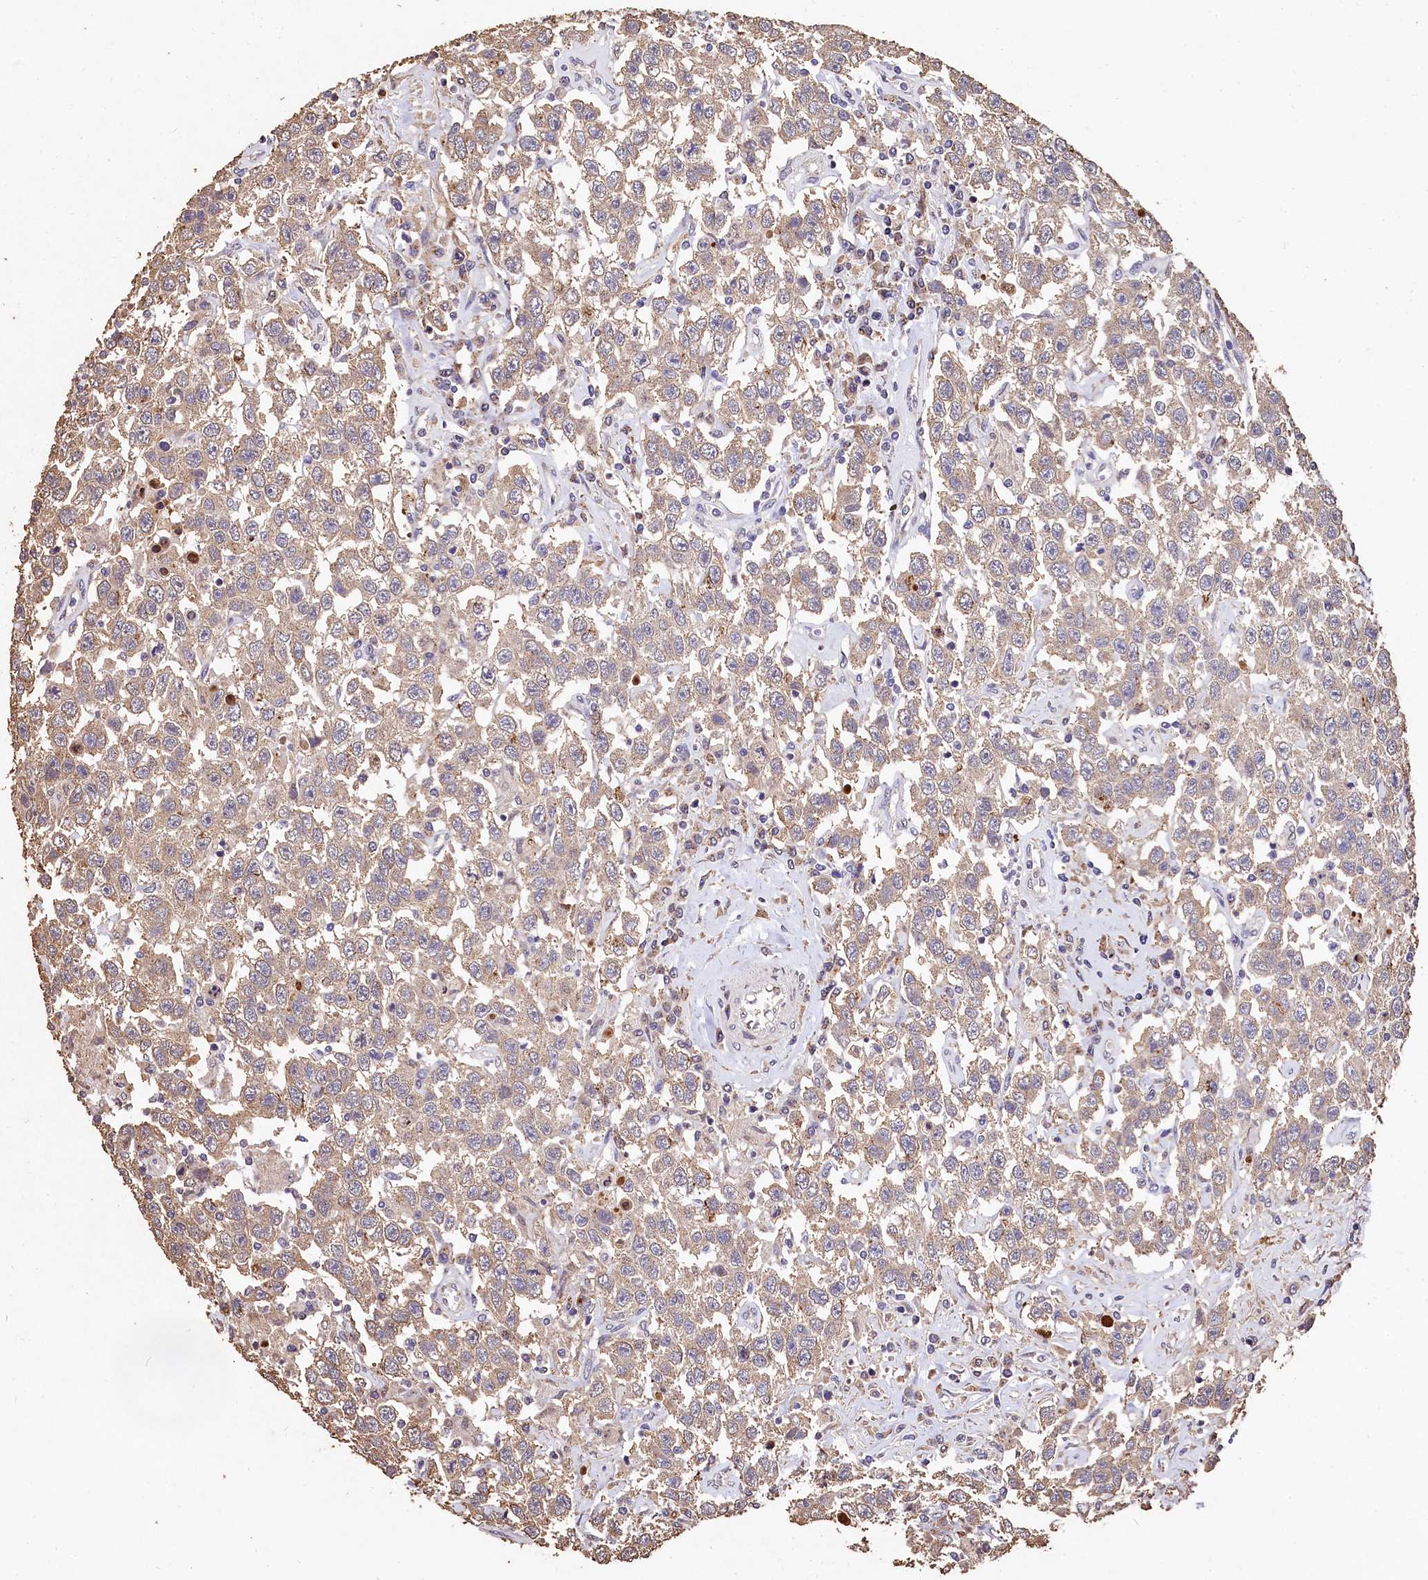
{"staining": {"intensity": "weak", "quantity": ">75%", "location": "cytoplasmic/membranous"}, "tissue": "testis cancer", "cell_type": "Tumor cells", "image_type": "cancer", "snomed": [{"axis": "morphology", "description": "Seminoma, NOS"}, {"axis": "topography", "description": "Testis"}], "caption": "Protein staining reveals weak cytoplasmic/membranous expression in about >75% of tumor cells in testis cancer.", "gene": "LSM4", "patient": {"sex": "male", "age": 41}}